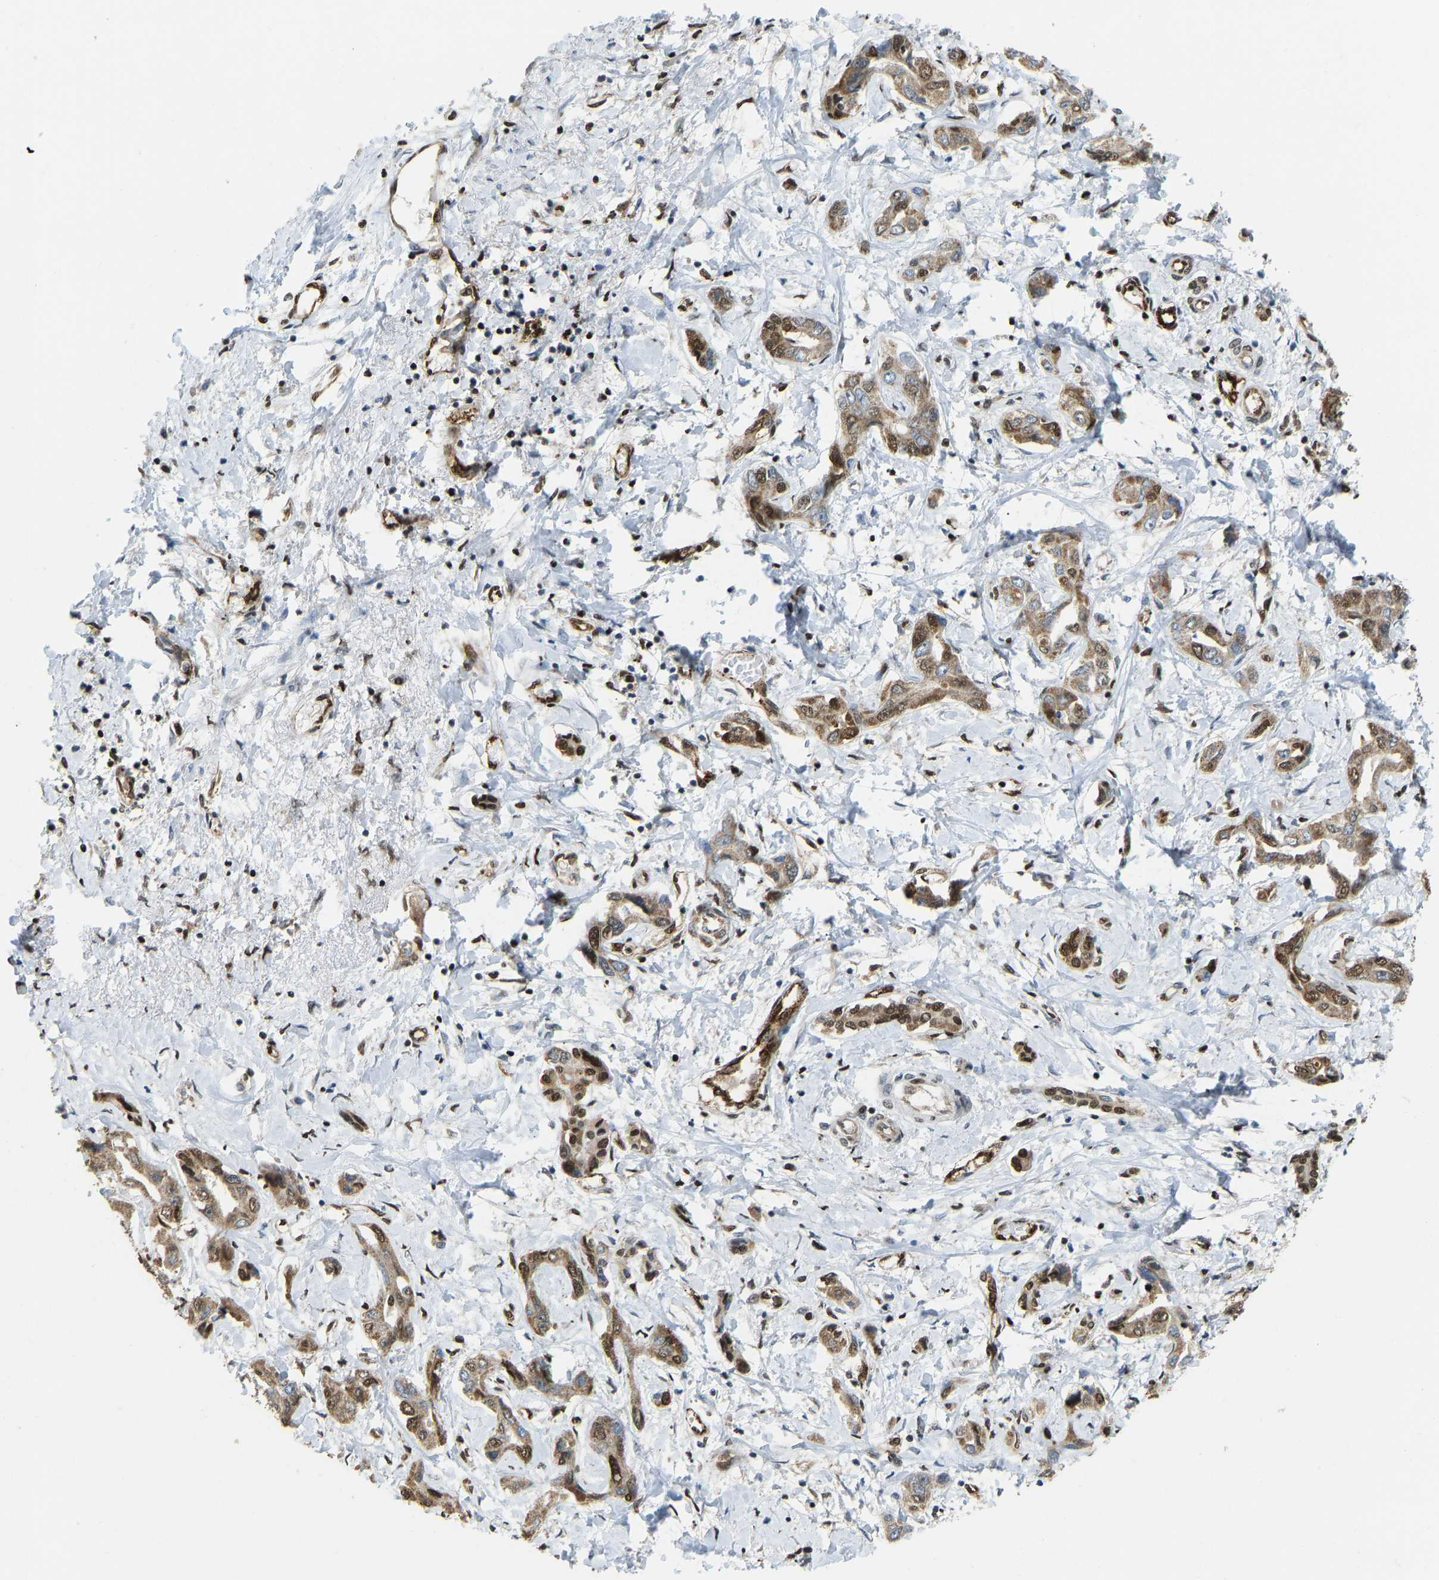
{"staining": {"intensity": "moderate", "quantity": ">75%", "location": "cytoplasmic/membranous,nuclear"}, "tissue": "liver cancer", "cell_type": "Tumor cells", "image_type": "cancer", "snomed": [{"axis": "morphology", "description": "Cholangiocarcinoma"}, {"axis": "topography", "description": "Liver"}], "caption": "Moderate cytoplasmic/membranous and nuclear staining for a protein is present in about >75% of tumor cells of cholangiocarcinoma (liver) using IHC.", "gene": "ZSCAN20", "patient": {"sex": "male", "age": 59}}